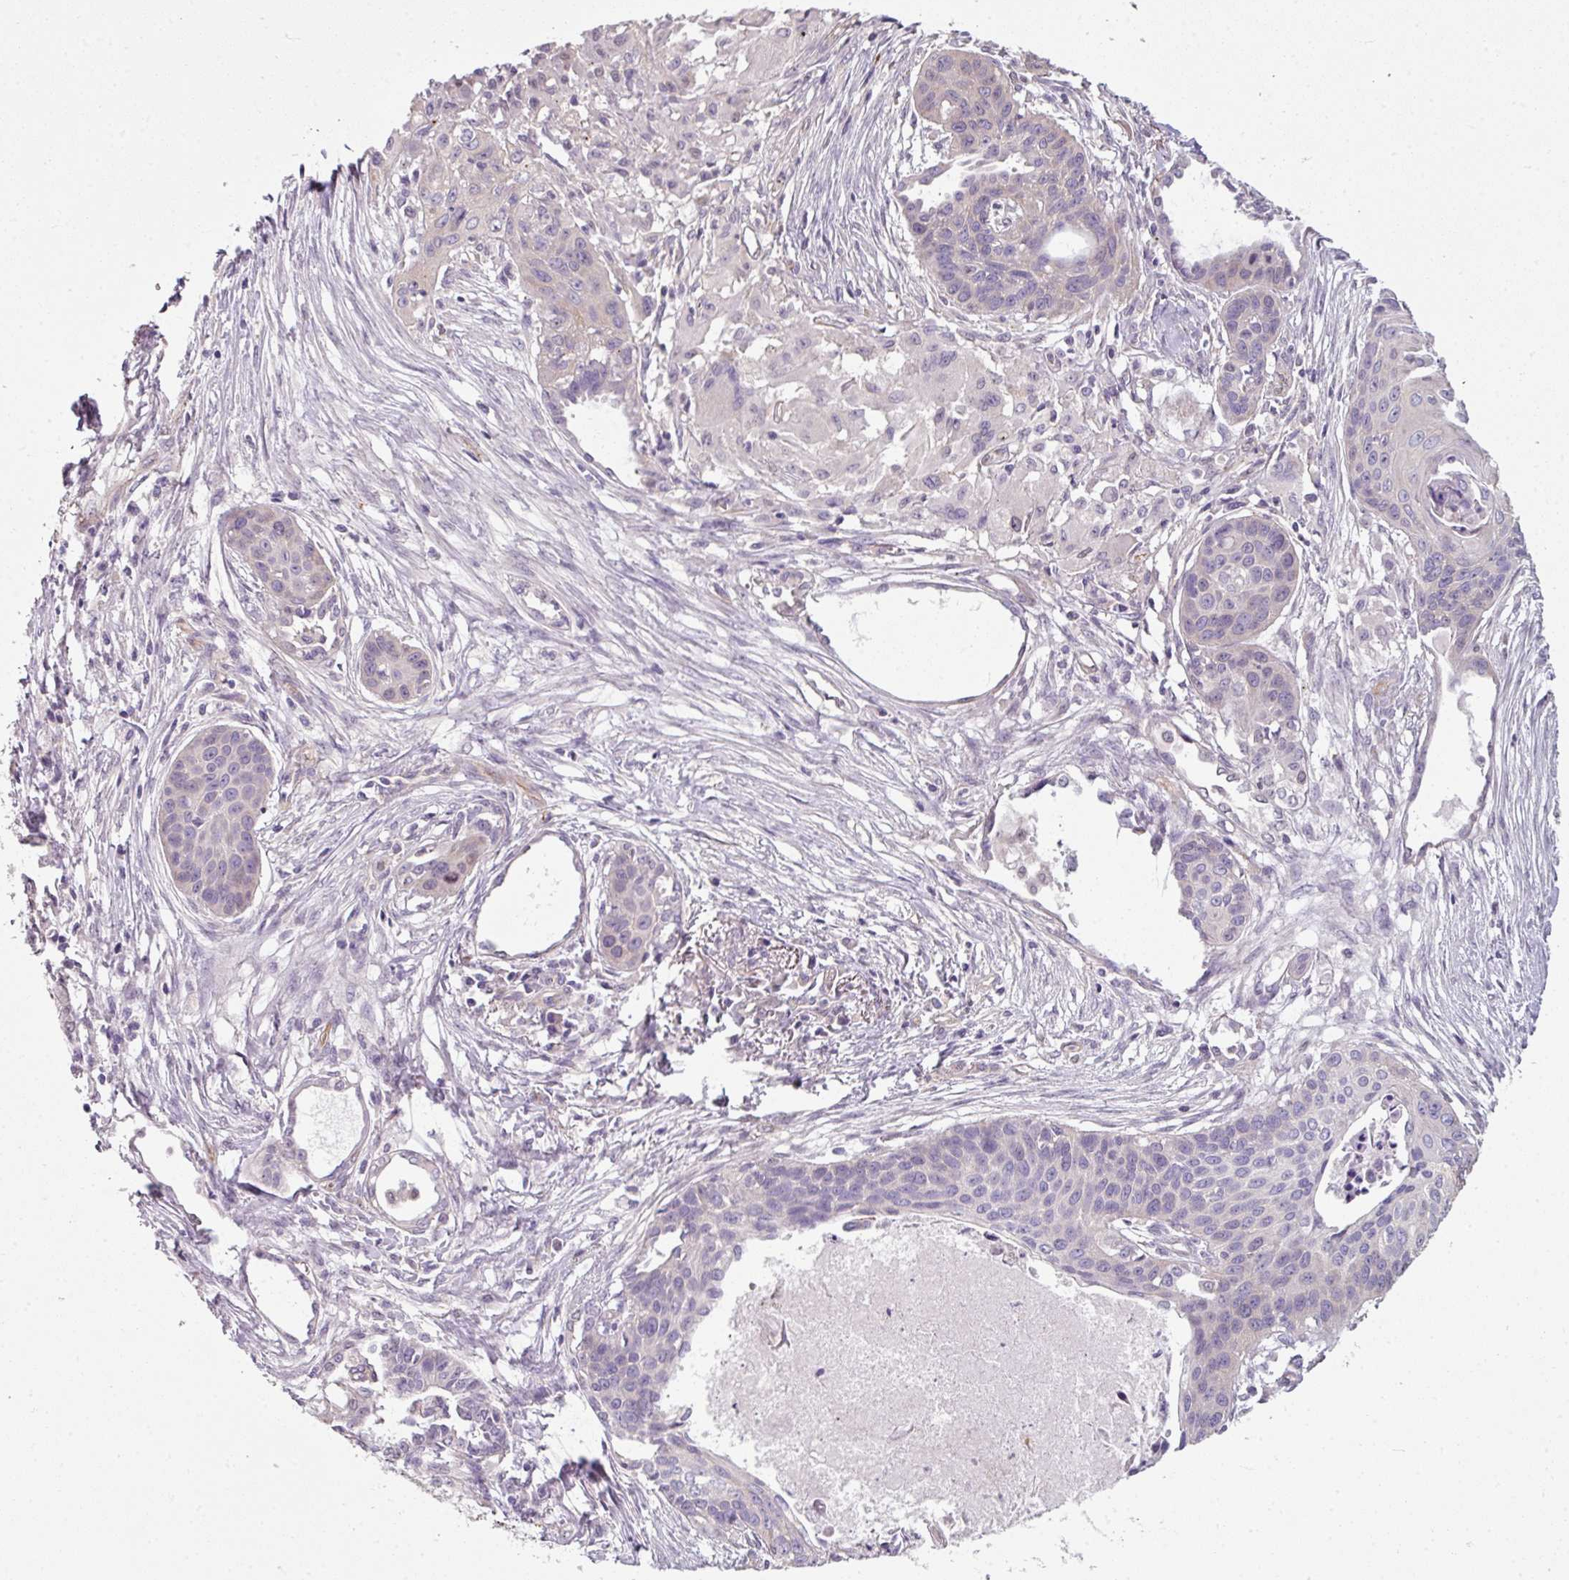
{"staining": {"intensity": "negative", "quantity": "none", "location": "none"}, "tissue": "lung cancer", "cell_type": "Tumor cells", "image_type": "cancer", "snomed": [{"axis": "morphology", "description": "Squamous cell carcinoma, NOS"}, {"axis": "topography", "description": "Lung"}], "caption": "High power microscopy histopathology image of an immunohistochemistry histopathology image of lung squamous cell carcinoma, revealing no significant staining in tumor cells.", "gene": "C19orf33", "patient": {"sex": "male", "age": 71}}